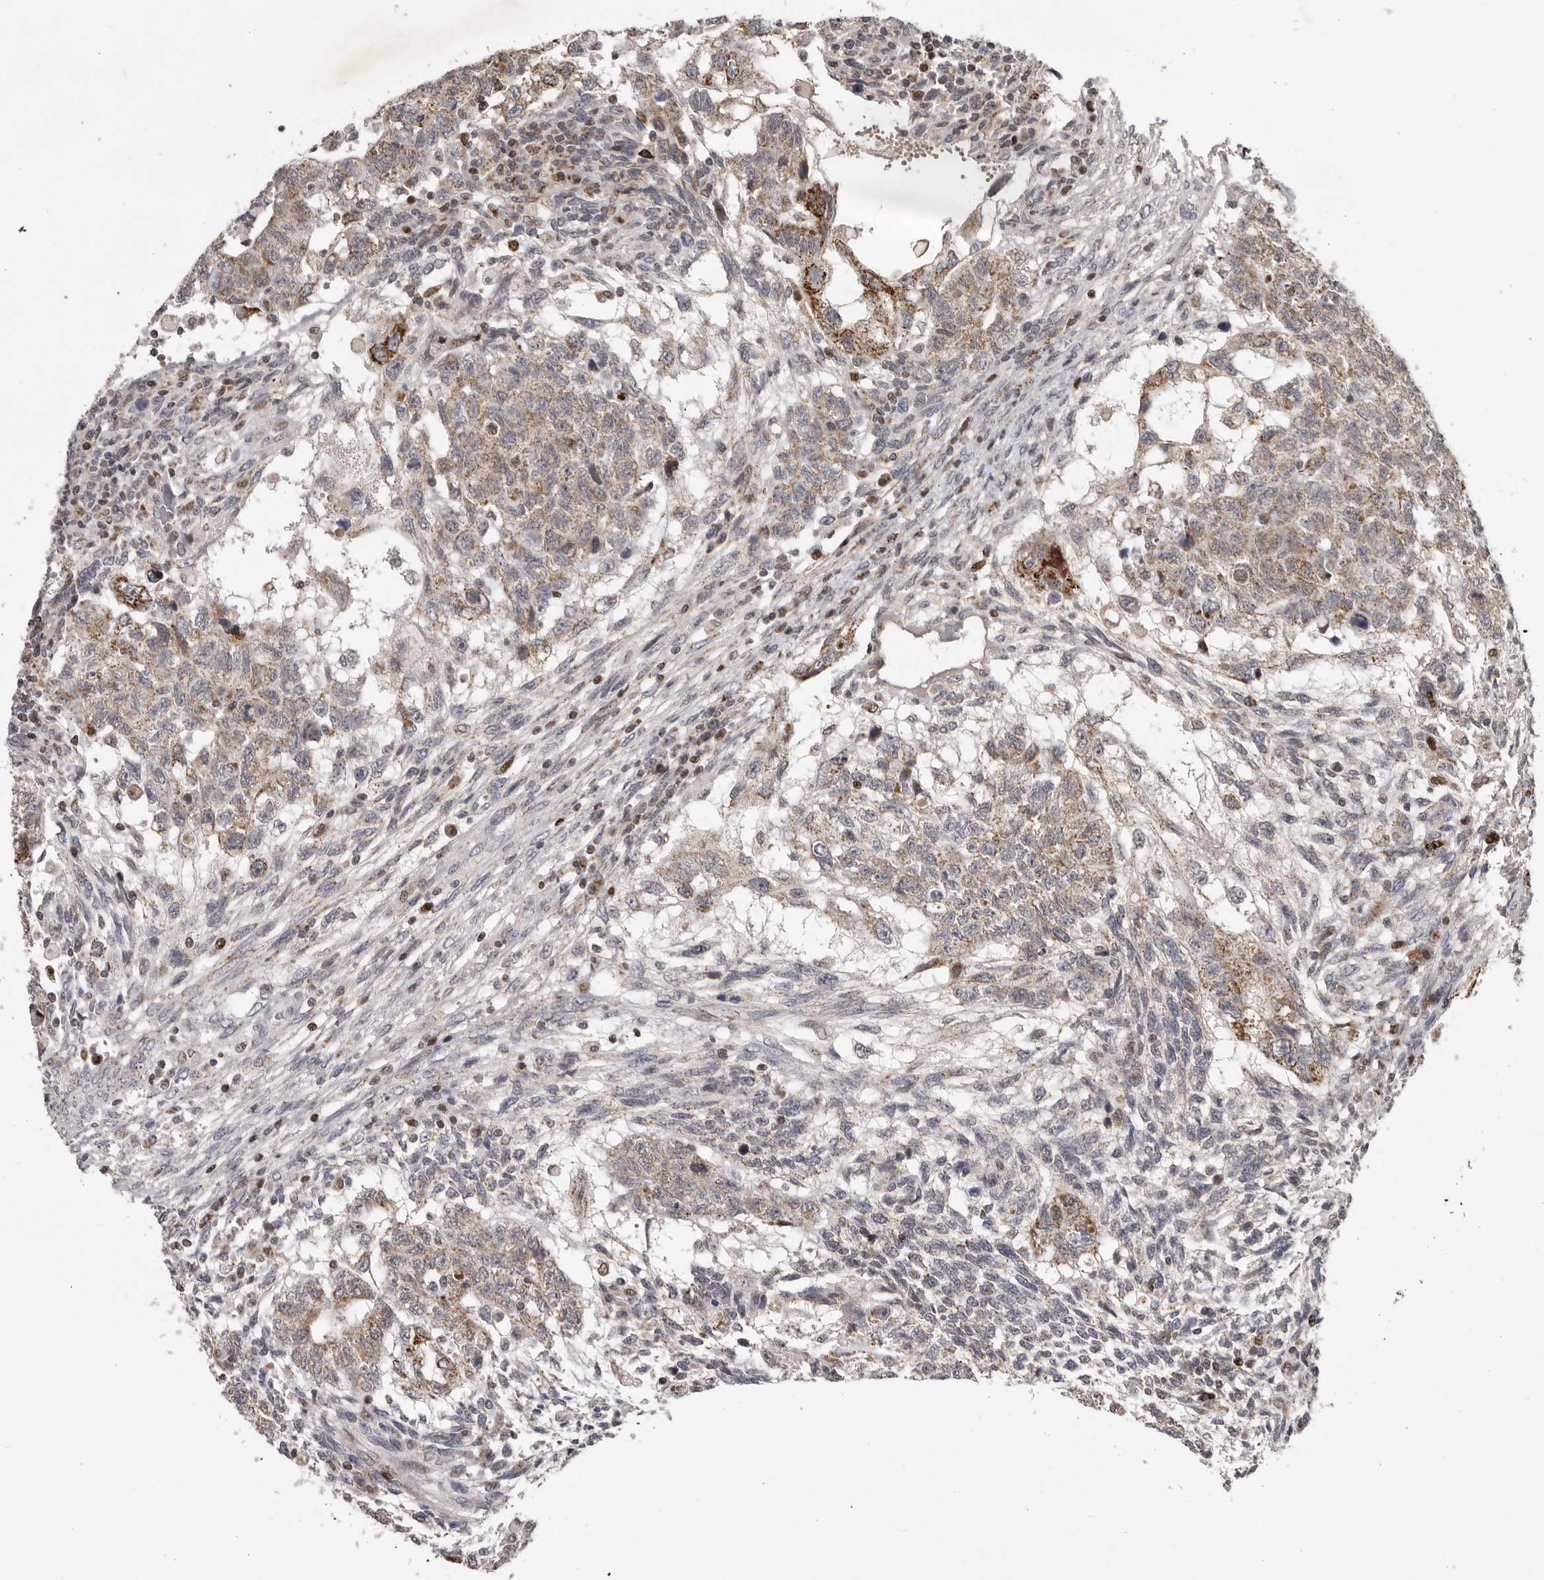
{"staining": {"intensity": "weak", "quantity": ">75%", "location": "cytoplasmic/membranous"}, "tissue": "testis cancer", "cell_type": "Tumor cells", "image_type": "cancer", "snomed": [{"axis": "morphology", "description": "Normal tissue, NOS"}, {"axis": "morphology", "description": "Carcinoma, Embryonal, NOS"}, {"axis": "topography", "description": "Testis"}], "caption": "A photomicrograph of testis cancer (embryonal carcinoma) stained for a protein reveals weak cytoplasmic/membranous brown staining in tumor cells.", "gene": "C17orf99", "patient": {"sex": "male", "age": 36}}